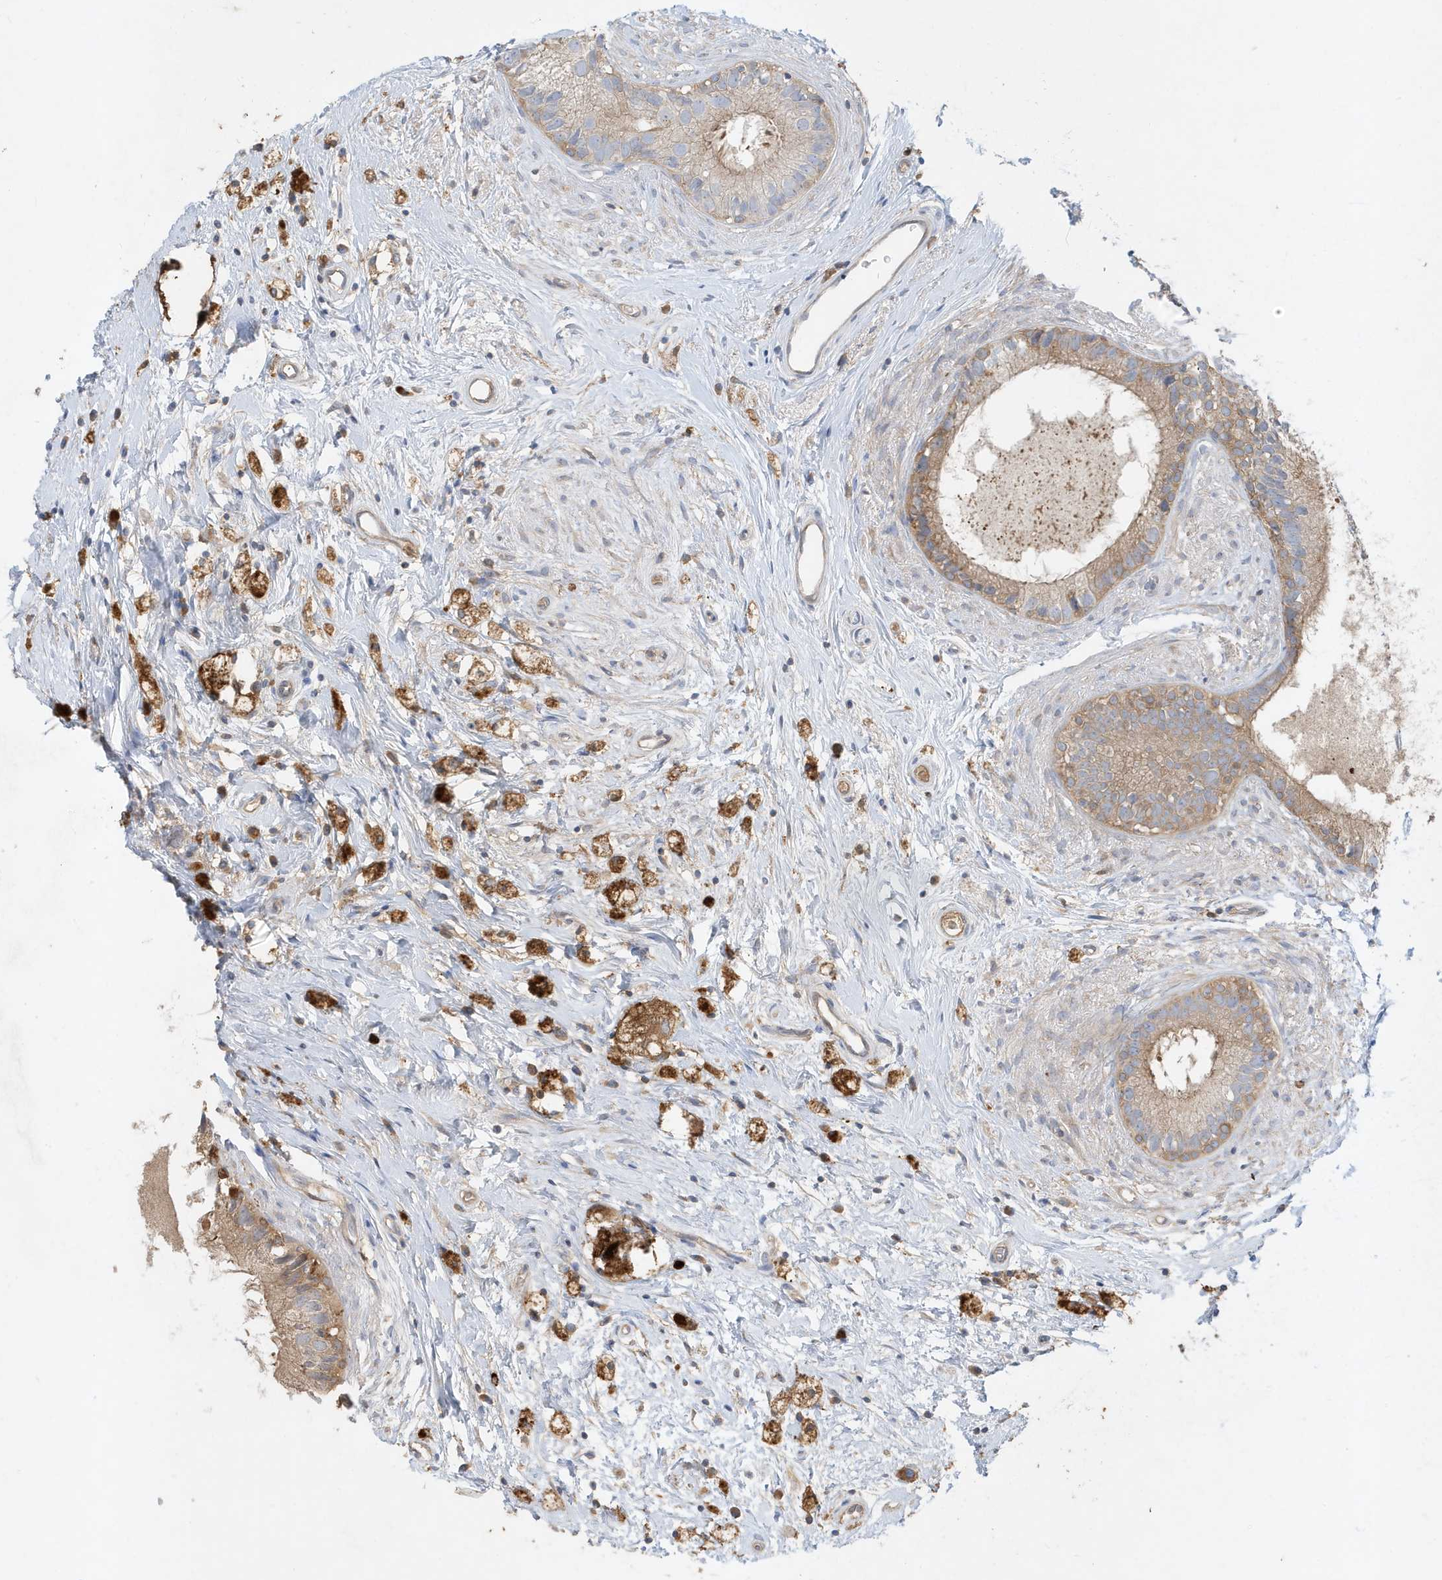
{"staining": {"intensity": "moderate", "quantity": ">75%", "location": "cytoplasmic/membranous"}, "tissue": "epididymis", "cell_type": "Glandular cells", "image_type": "normal", "snomed": [{"axis": "morphology", "description": "Normal tissue, NOS"}, {"axis": "topography", "description": "Epididymis"}], "caption": "This image displays immunohistochemistry staining of normal human epididymis, with medium moderate cytoplasmic/membranous positivity in about >75% of glandular cells.", "gene": "ABTB1", "patient": {"sex": "male", "age": 80}}